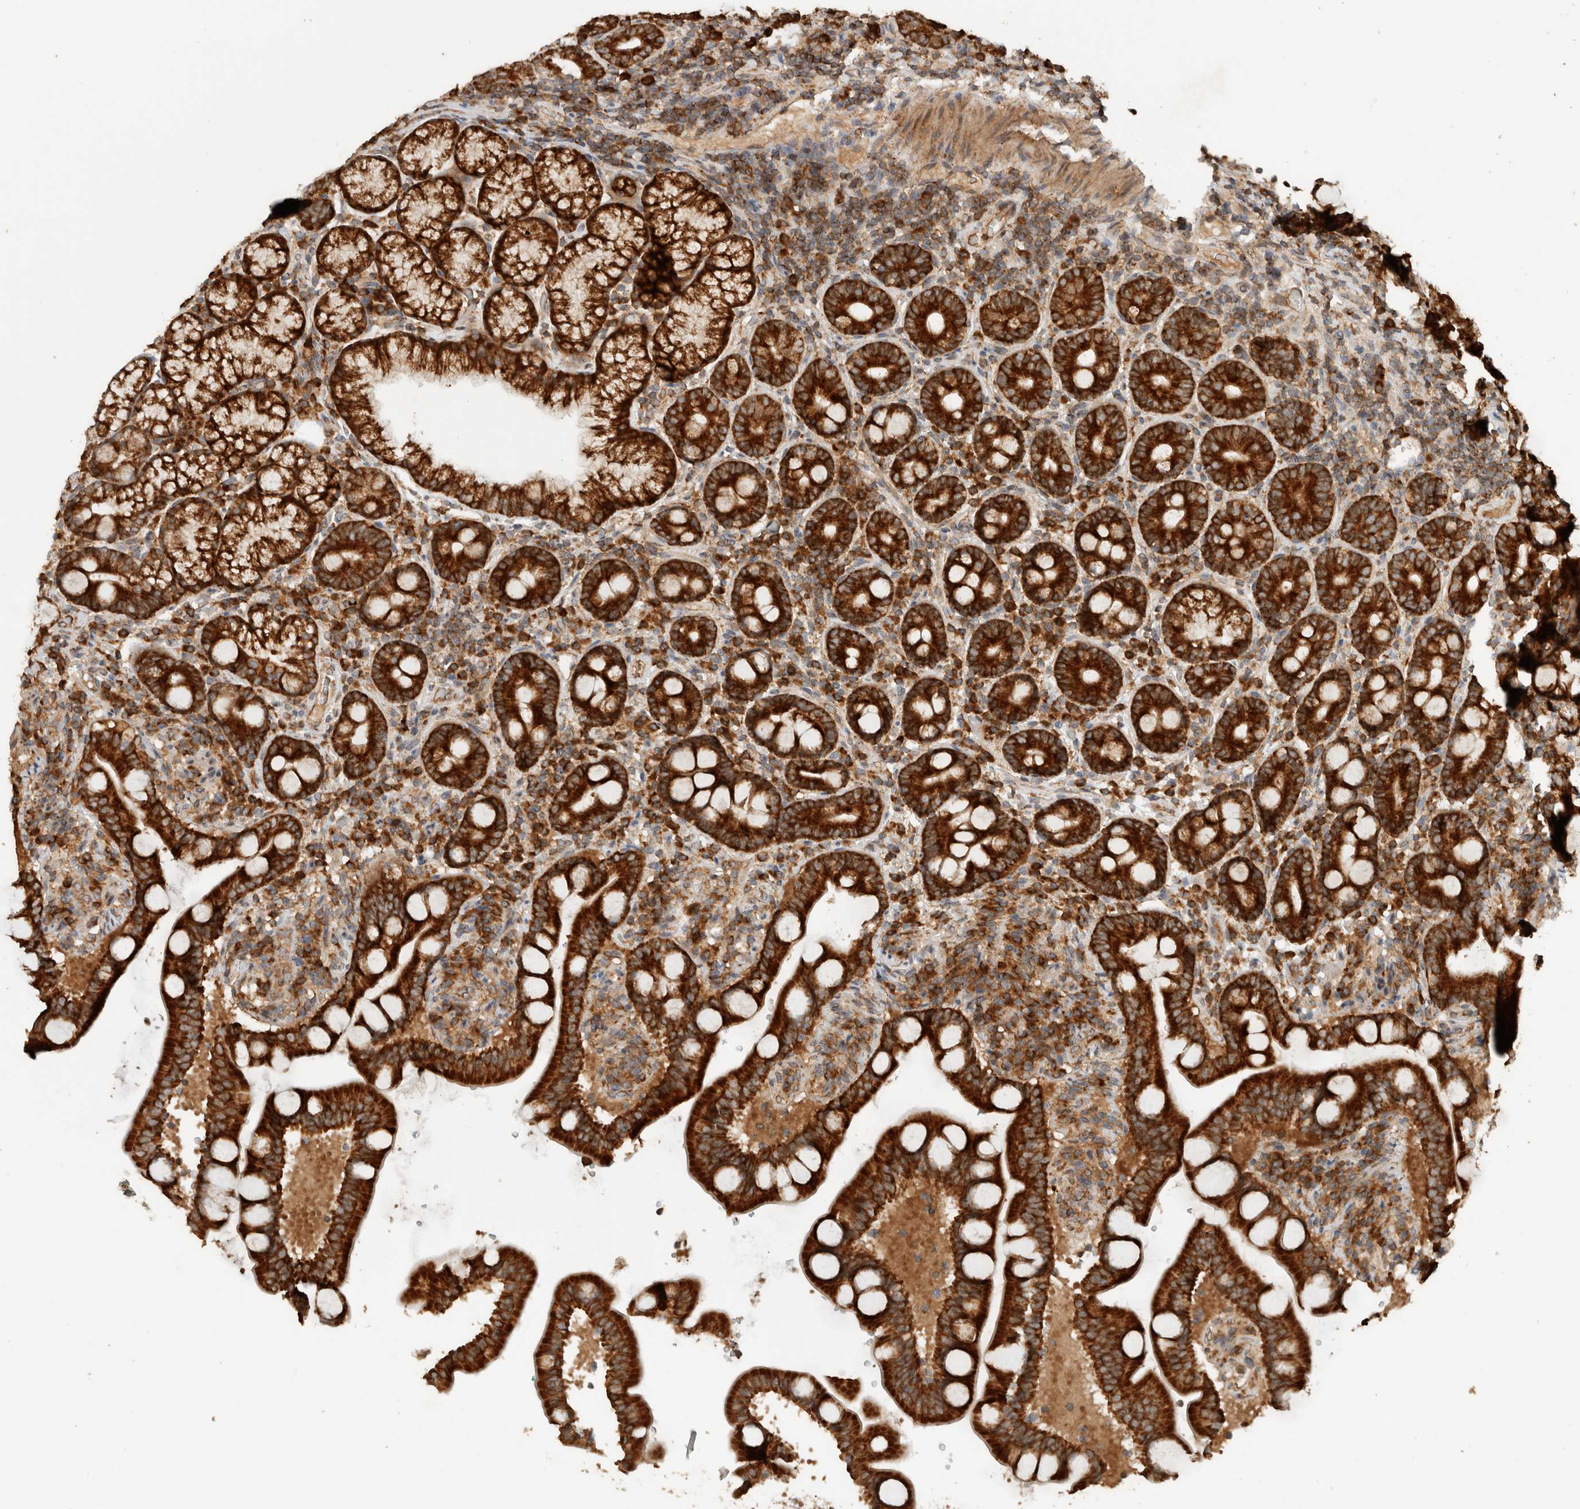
{"staining": {"intensity": "strong", "quantity": ">75%", "location": "cytoplasmic/membranous"}, "tissue": "duodenum", "cell_type": "Glandular cells", "image_type": "normal", "snomed": [{"axis": "morphology", "description": "Normal tissue, NOS"}, {"axis": "topography", "description": "Duodenum"}], "caption": "IHC (DAB (3,3'-diaminobenzidine)) staining of benign human duodenum displays strong cytoplasmic/membranous protein expression in approximately >75% of glandular cells.", "gene": "EIF2B3", "patient": {"sex": "male", "age": 54}}